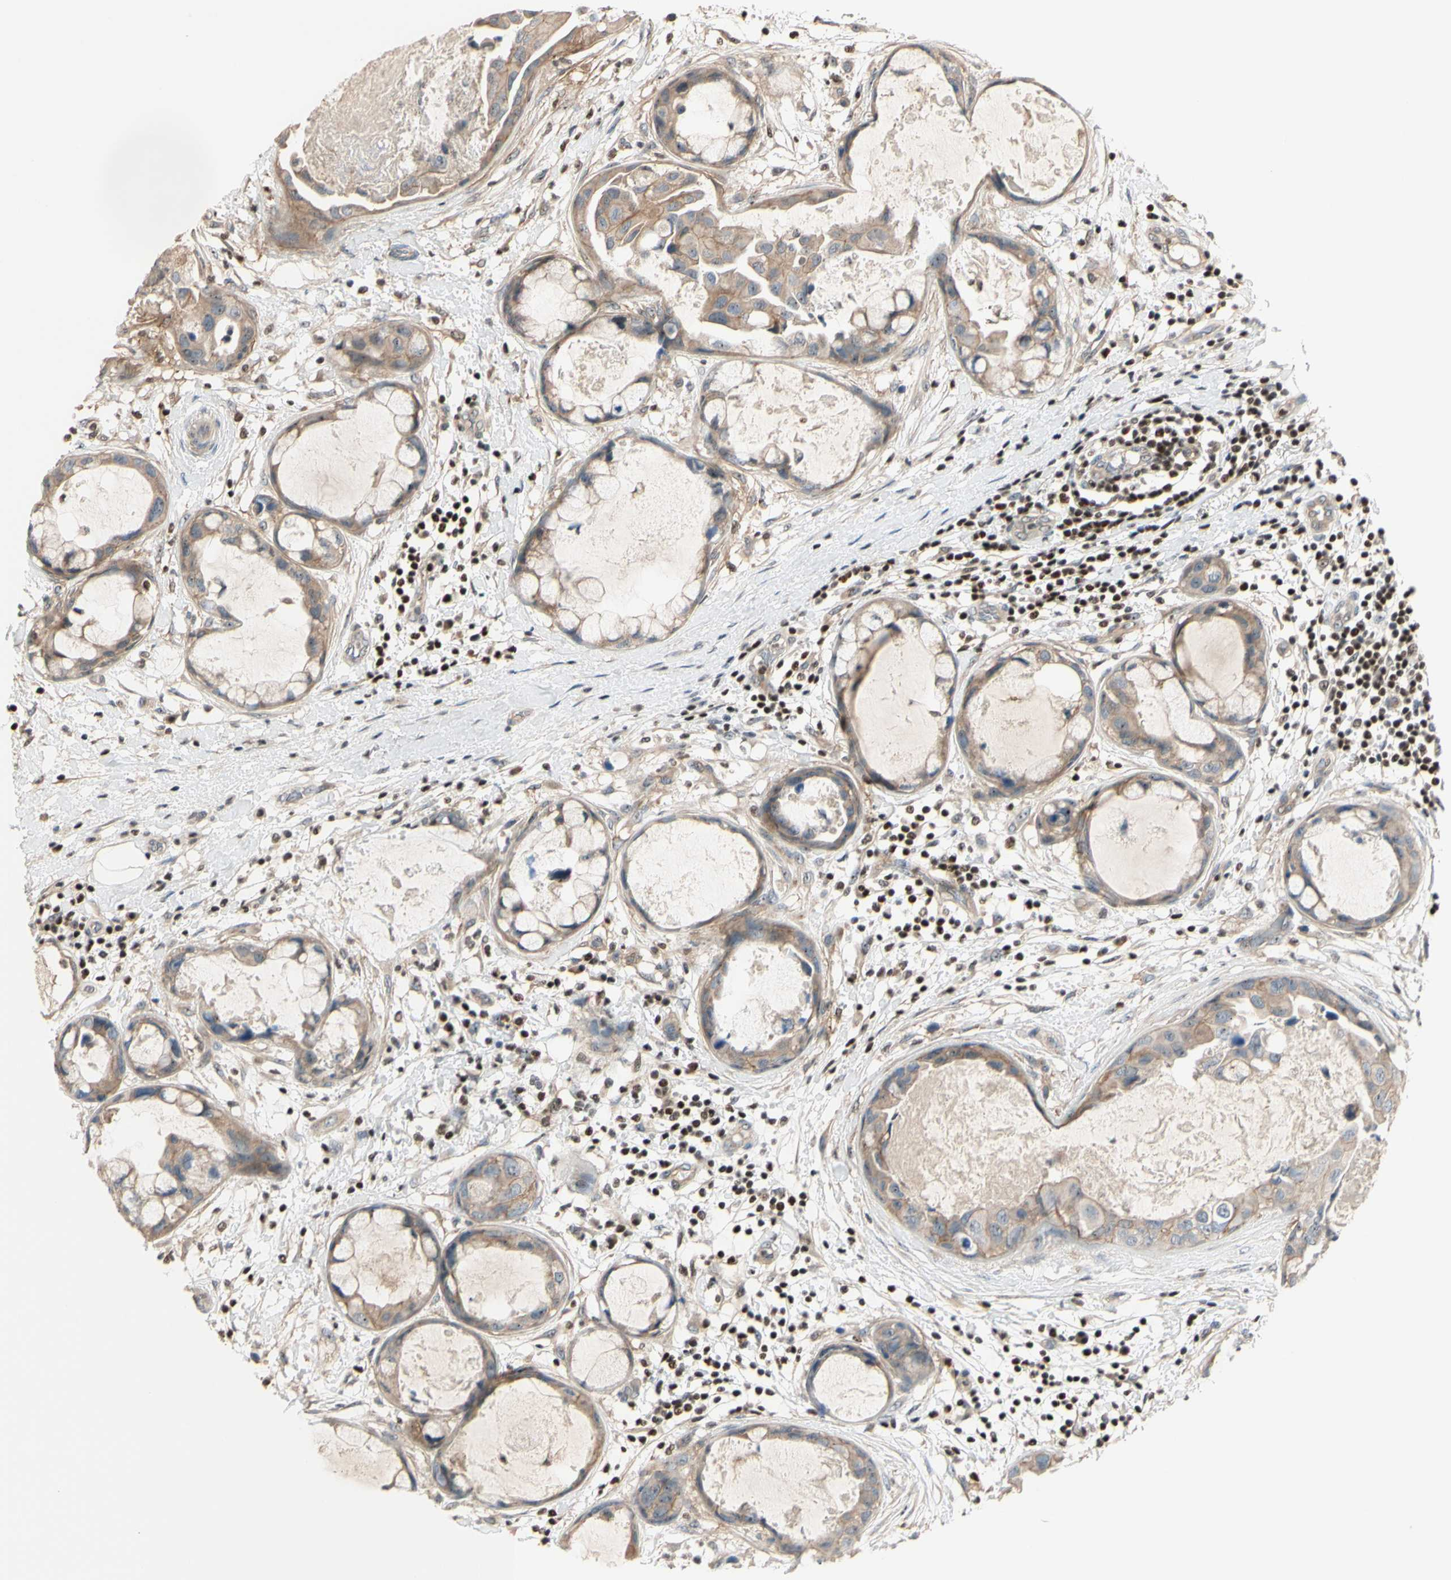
{"staining": {"intensity": "weak", "quantity": ">75%", "location": "cytoplasmic/membranous"}, "tissue": "breast cancer", "cell_type": "Tumor cells", "image_type": "cancer", "snomed": [{"axis": "morphology", "description": "Duct carcinoma"}, {"axis": "topography", "description": "Breast"}], "caption": "Approximately >75% of tumor cells in breast cancer (intraductal carcinoma) demonstrate weak cytoplasmic/membranous protein staining as visualized by brown immunohistochemical staining.", "gene": "NFYA", "patient": {"sex": "female", "age": 40}}